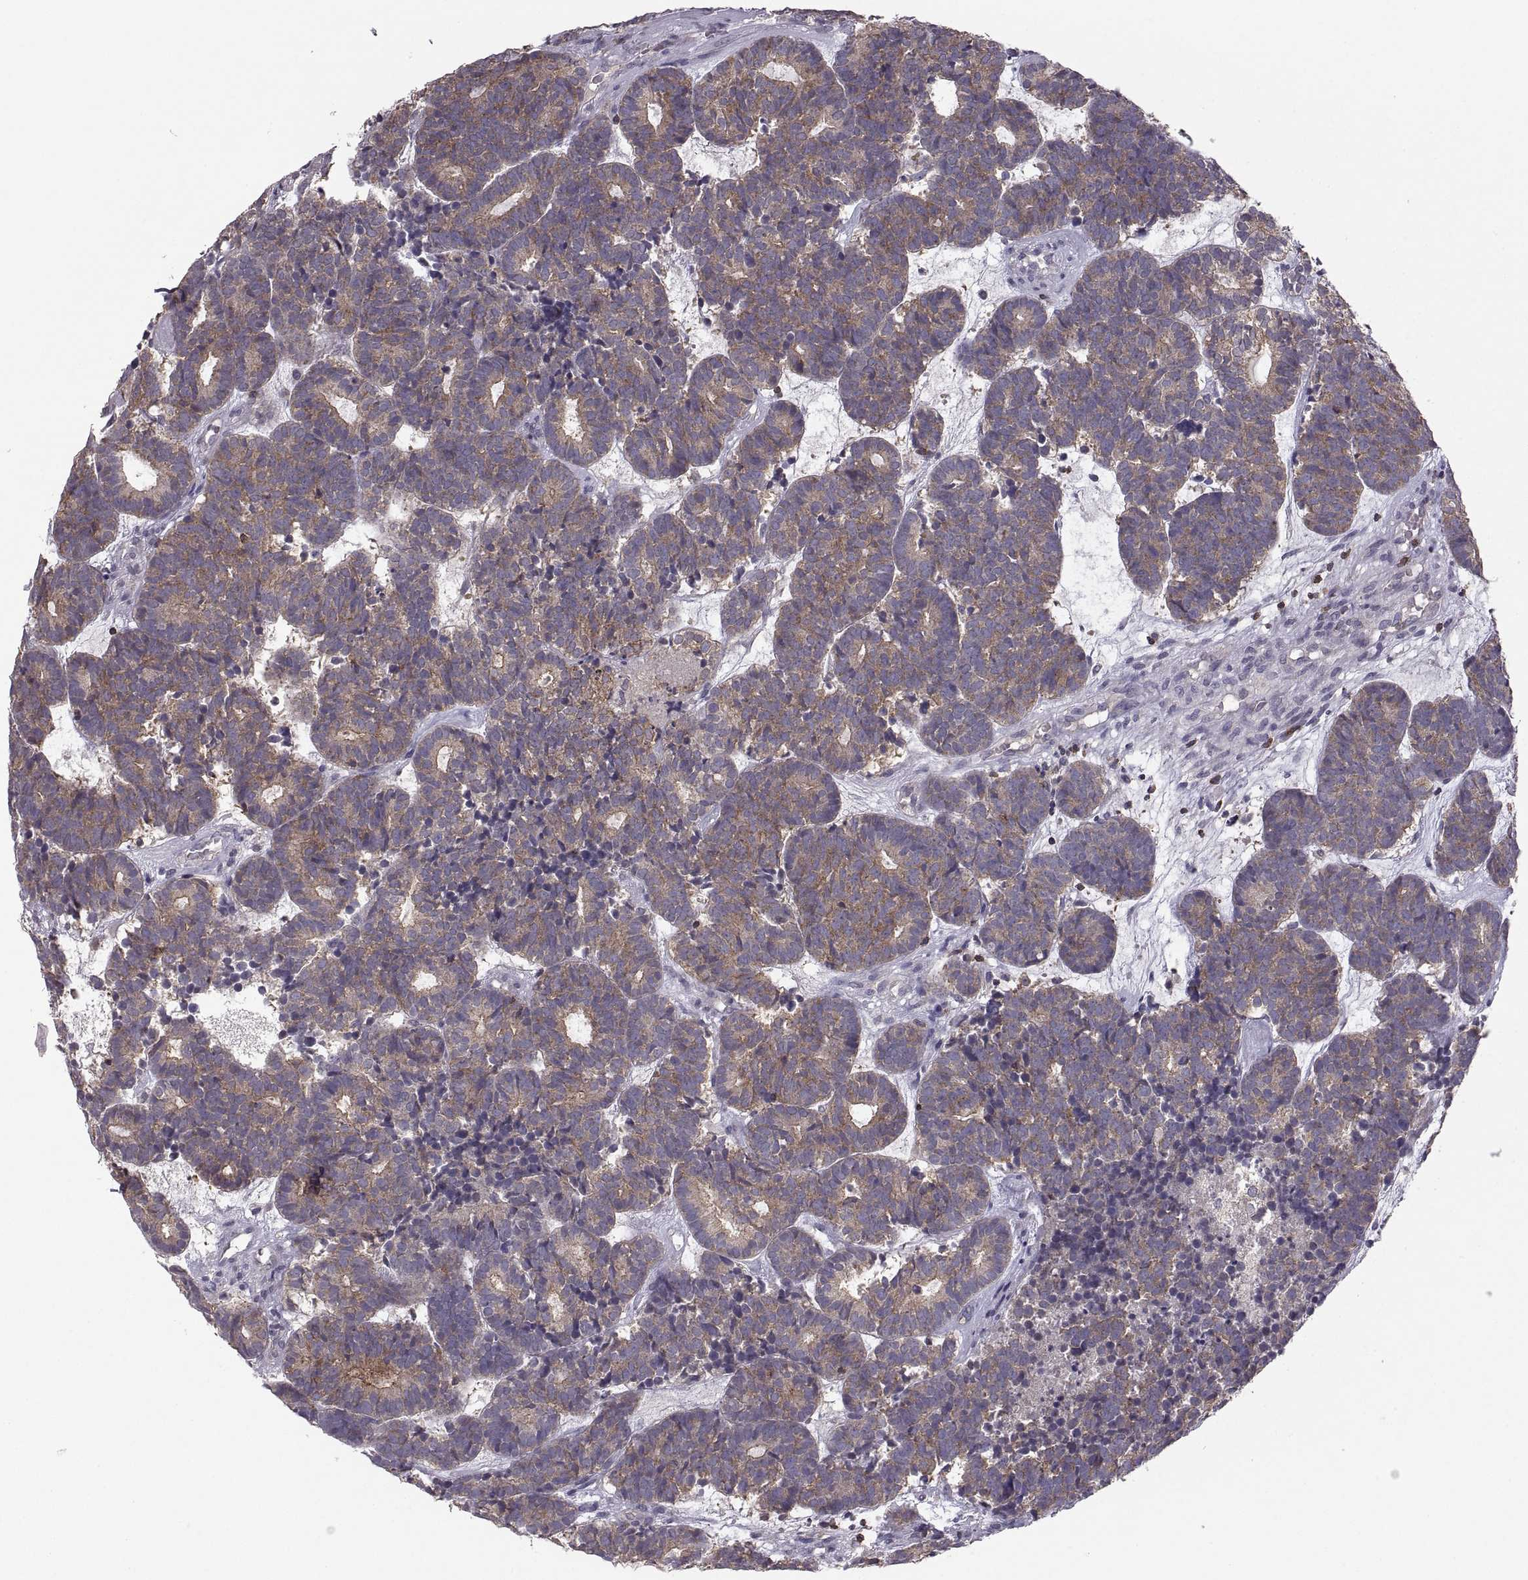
{"staining": {"intensity": "weak", "quantity": "25%-75%", "location": "cytoplasmic/membranous"}, "tissue": "head and neck cancer", "cell_type": "Tumor cells", "image_type": "cancer", "snomed": [{"axis": "morphology", "description": "Adenocarcinoma, NOS"}, {"axis": "topography", "description": "Head-Neck"}], "caption": "IHC histopathology image of neoplastic tissue: human head and neck cancer stained using immunohistochemistry (IHC) displays low levels of weak protein expression localized specifically in the cytoplasmic/membranous of tumor cells, appearing as a cytoplasmic/membranous brown color.", "gene": "EZR", "patient": {"sex": "female", "age": 81}}